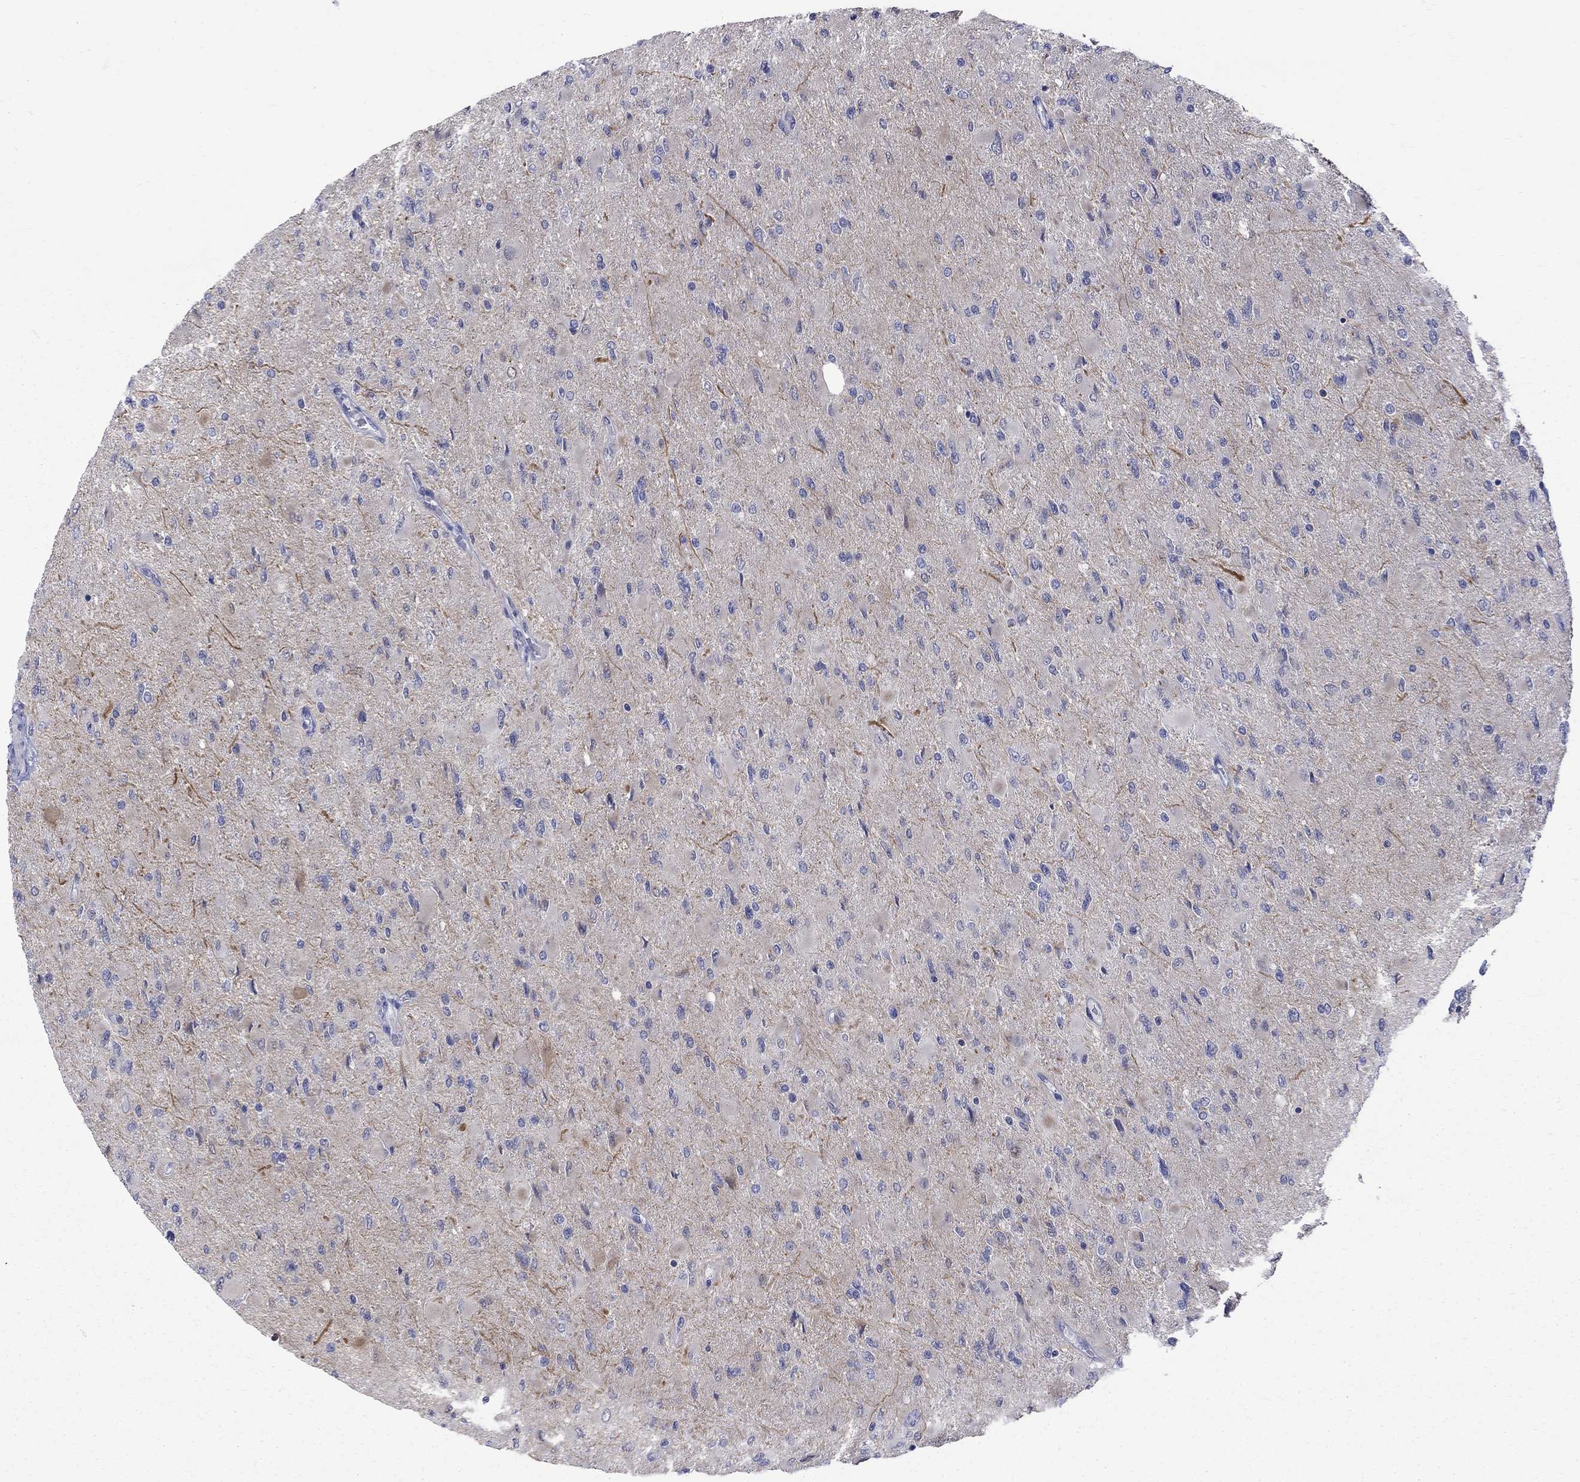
{"staining": {"intensity": "negative", "quantity": "none", "location": "none"}, "tissue": "glioma", "cell_type": "Tumor cells", "image_type": "cancer", "snomed": [{"axis": "morphology", "description": "Glioma, malignant, High grade"}, {"axis": "topography", "description": "Cerebral cortex"}], "caption": "The image reveals no staining of tumor cells in malignant glioma (high-grade).", "gene": "HKDC1", "patient": {"sex": "female", "age": 36}}